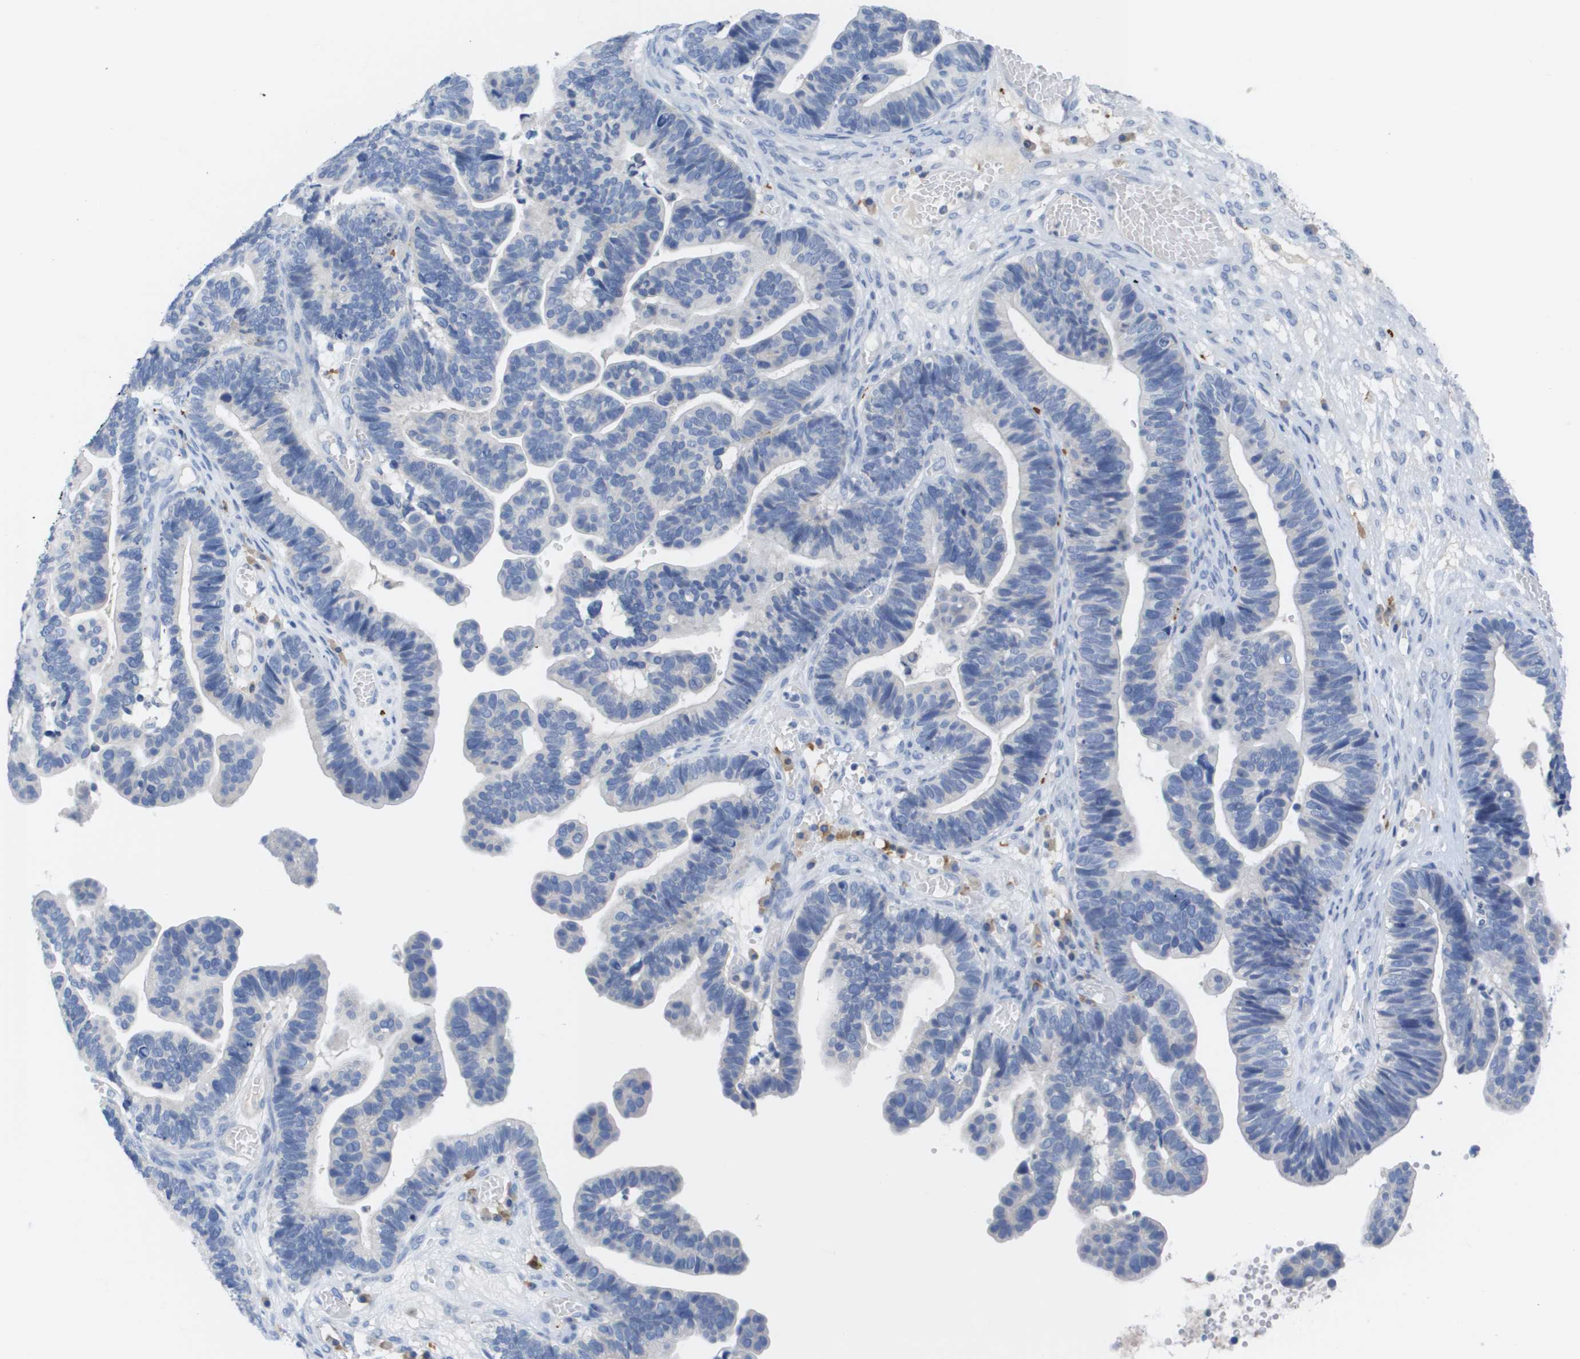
{"staining": {"intensity": "negative", "quantity": "none", "location": "none"}, "tissue": "ovarian cancer", "cell_type": "Tumor cells", "image_type": "cancer", "snomed": [{"axis": "morphology", "description": "Cystadenocarcinoma, serous, NOS"}, {"axis": "topography", "description": "Ovary"}], "caption": "Ovarian cancer was stained to show a protein in brown. There is no significant positivity in tumor cells. The staining is performed using DAB (3,3'-diaminobenzidine) brown chromogen with nuclei counter-stained in using hematoxylin.", "gene": "MS4A1", "patient": {"sex": "female", "age": 56}}